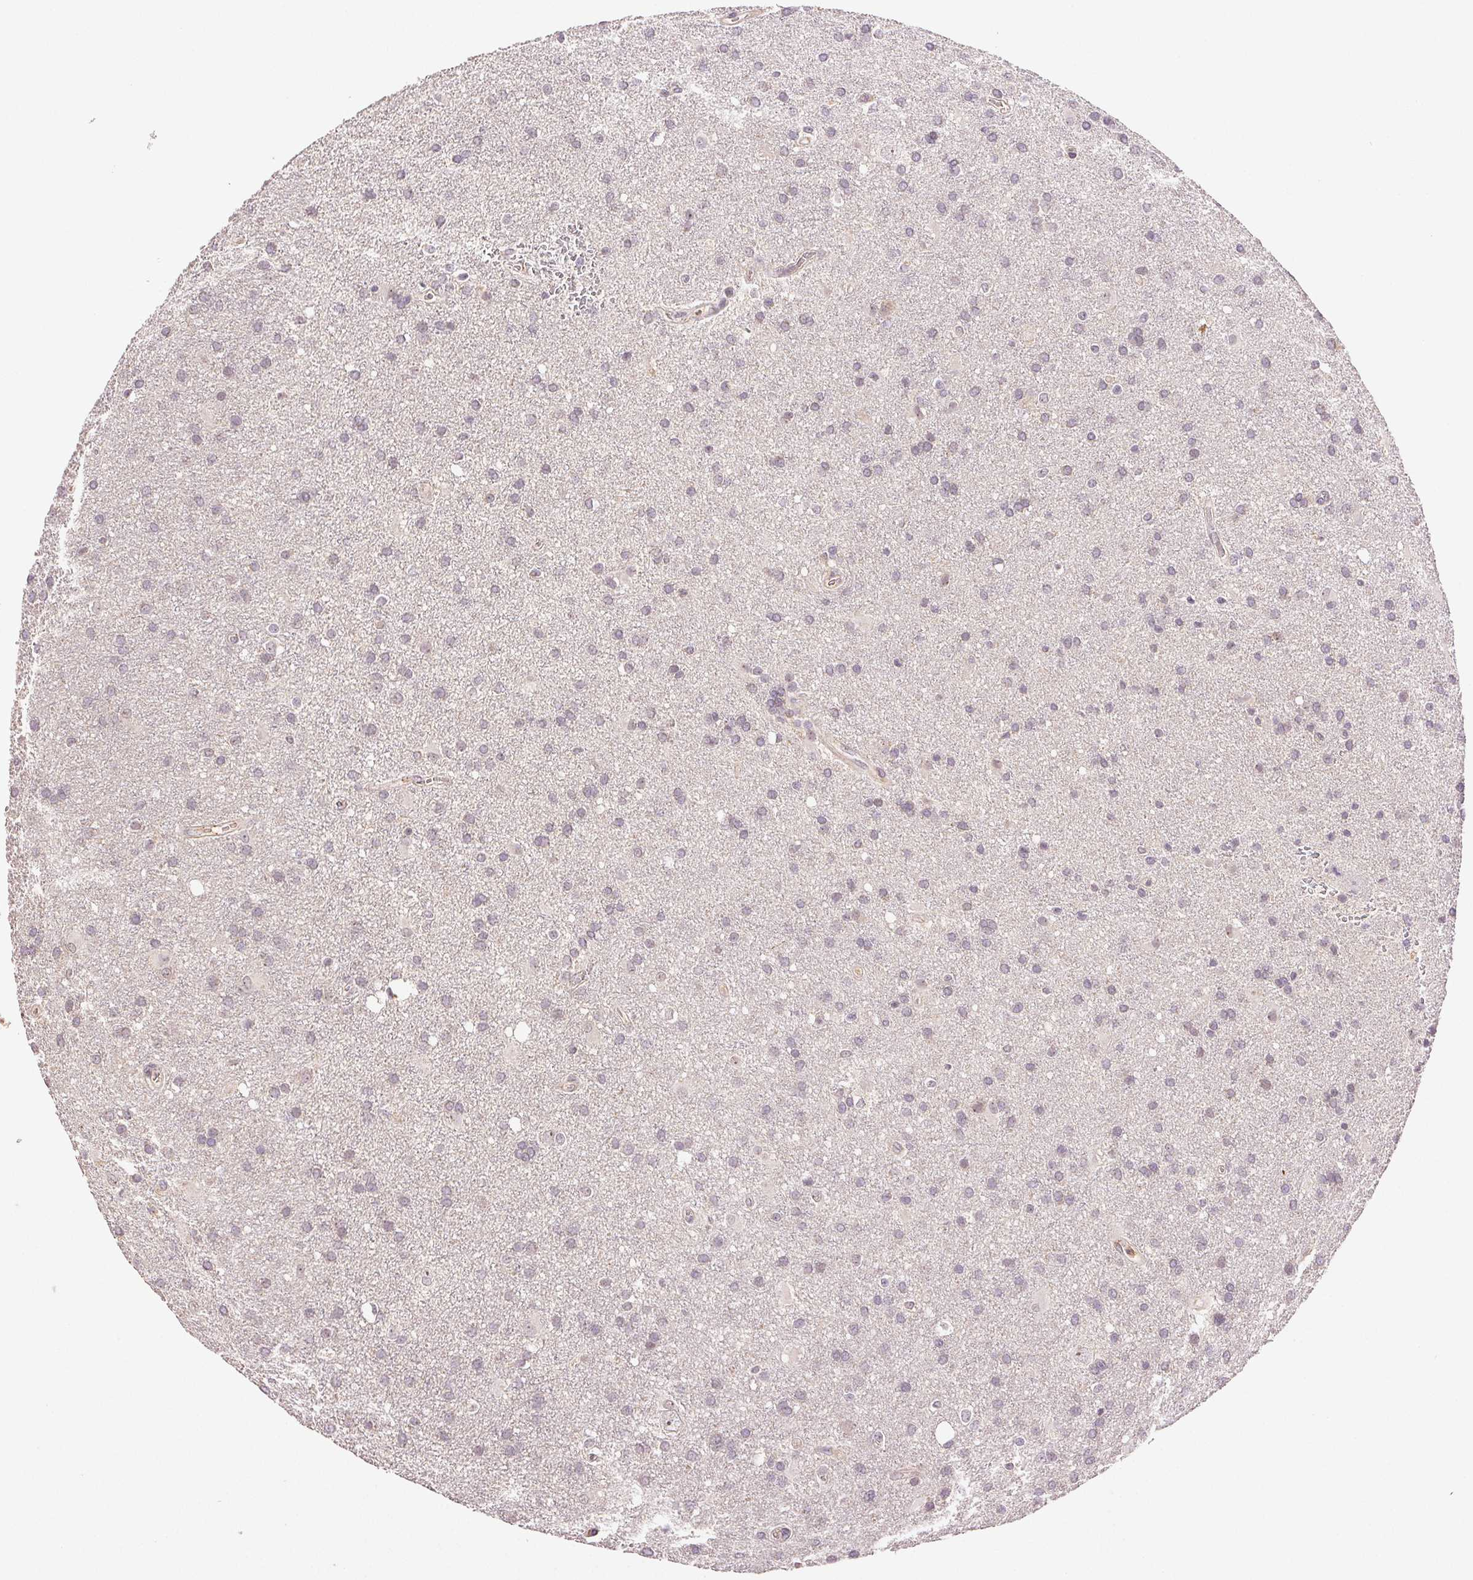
{"staining": {"intensity": "negative", "quantity": "none", "location": "none"}, "tissue": "glioma", "cell_type": "Tumor cells", "image_type": "cancer", "snomed": [{"axis": "morphology", "description": "Glioma, malignant, Low grade"}, {"axis": "topography", "description": "Brain"}], "caption": "There is no significant staining in tumor cells of glioma.", "gene": "TMEM253", "patient": {"sex": "male", "age": 66}}